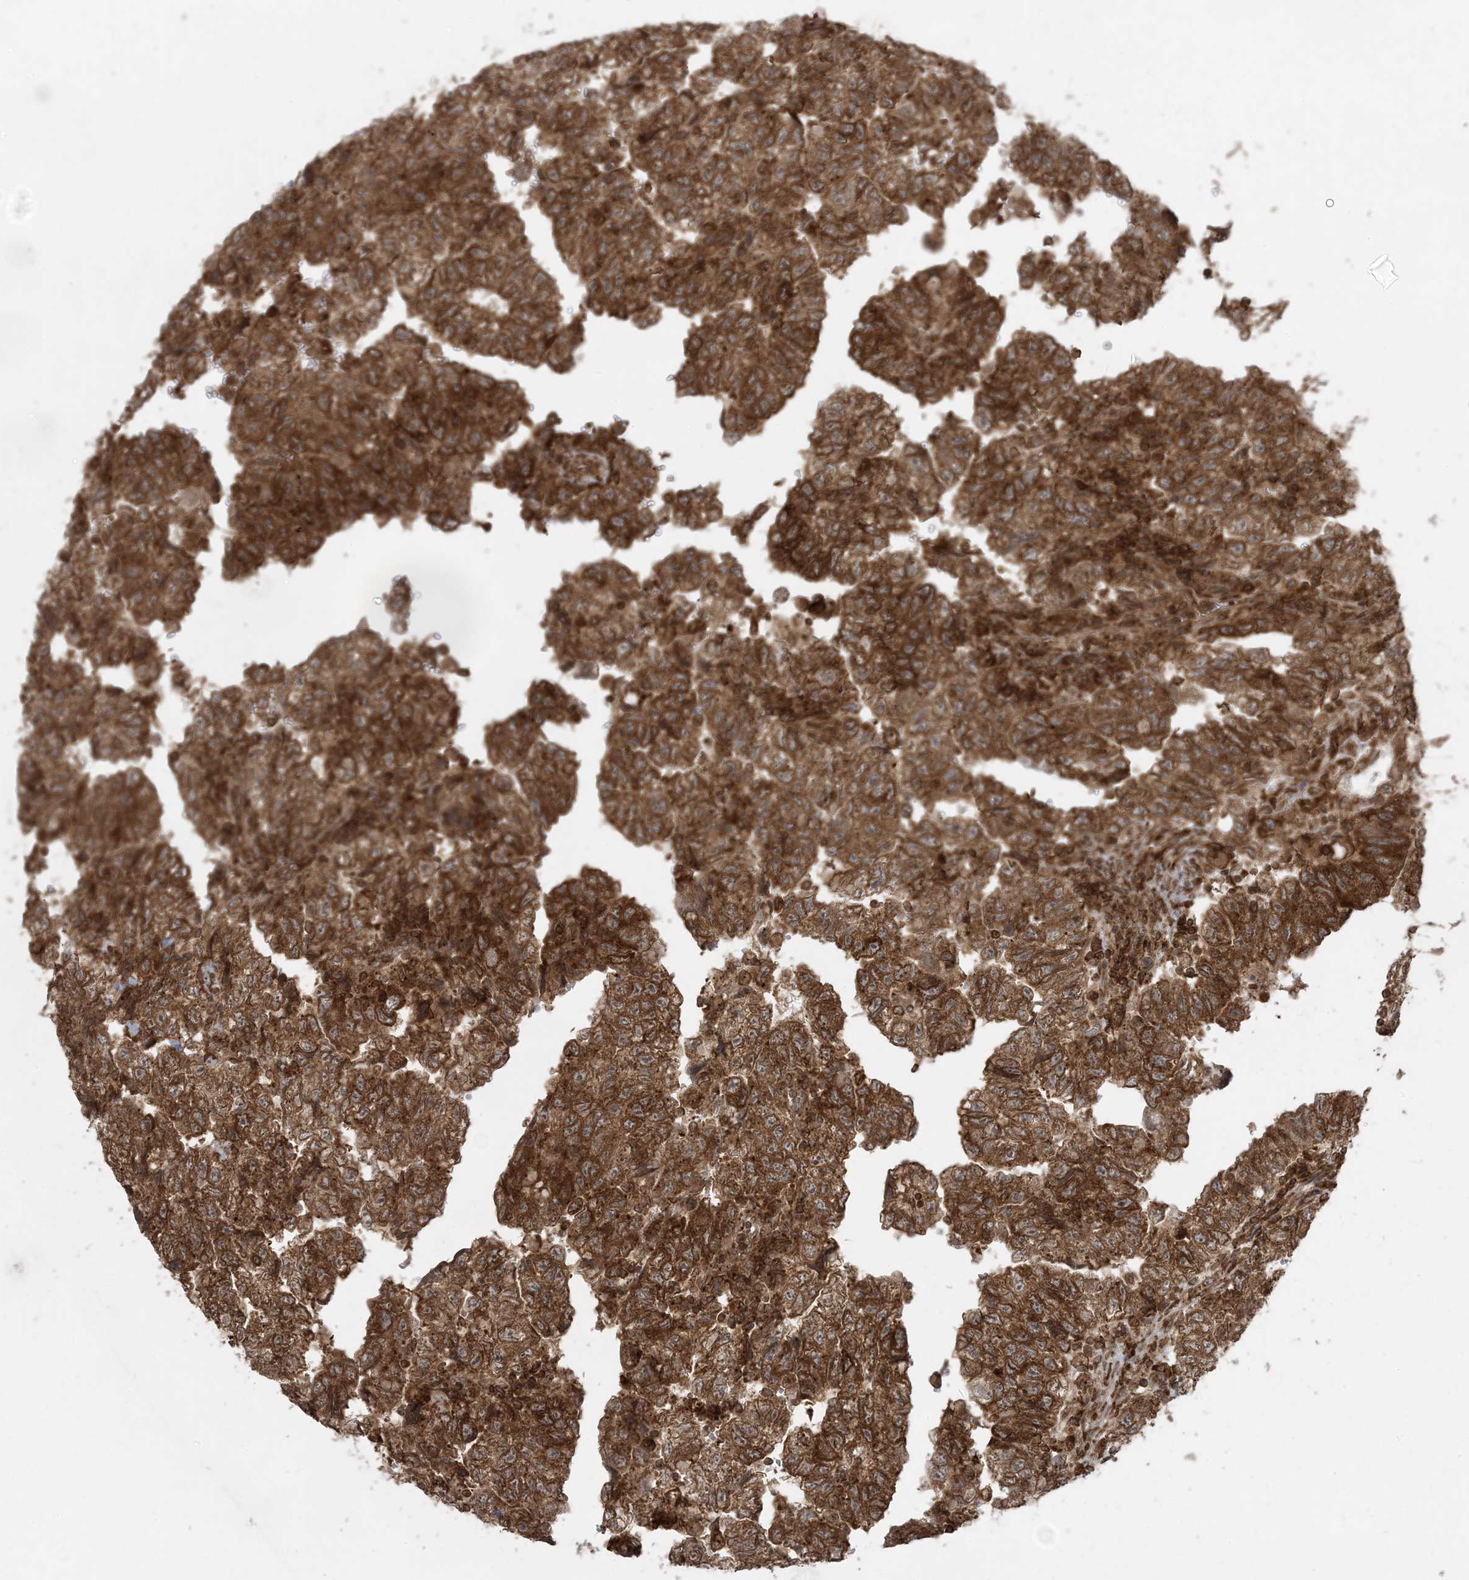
{"staining": {"intensity": "strong", "quantity": ">75%", "location": "cytoplasmic/membranous"}, "tissue": "testis cancer", "cell_type": "Tumor cells", "image_type": "cancer", "snomed": [{"axis": "morphology", "description": "Carcinoma, Embryonal, NOS"}, {"axis": "topography", "description": "Testis"}], "caption": "Brown immunohistochemical staining in human testis embryonal carcinoma shows strong cytoplasmic/membranous positivity in about >75% of tumor cells. (brown staining indicates protein expression, while blue staining denotes nuclei).", "gene": "DDX19B", "patient": {"sex": "male", "age": 36}}